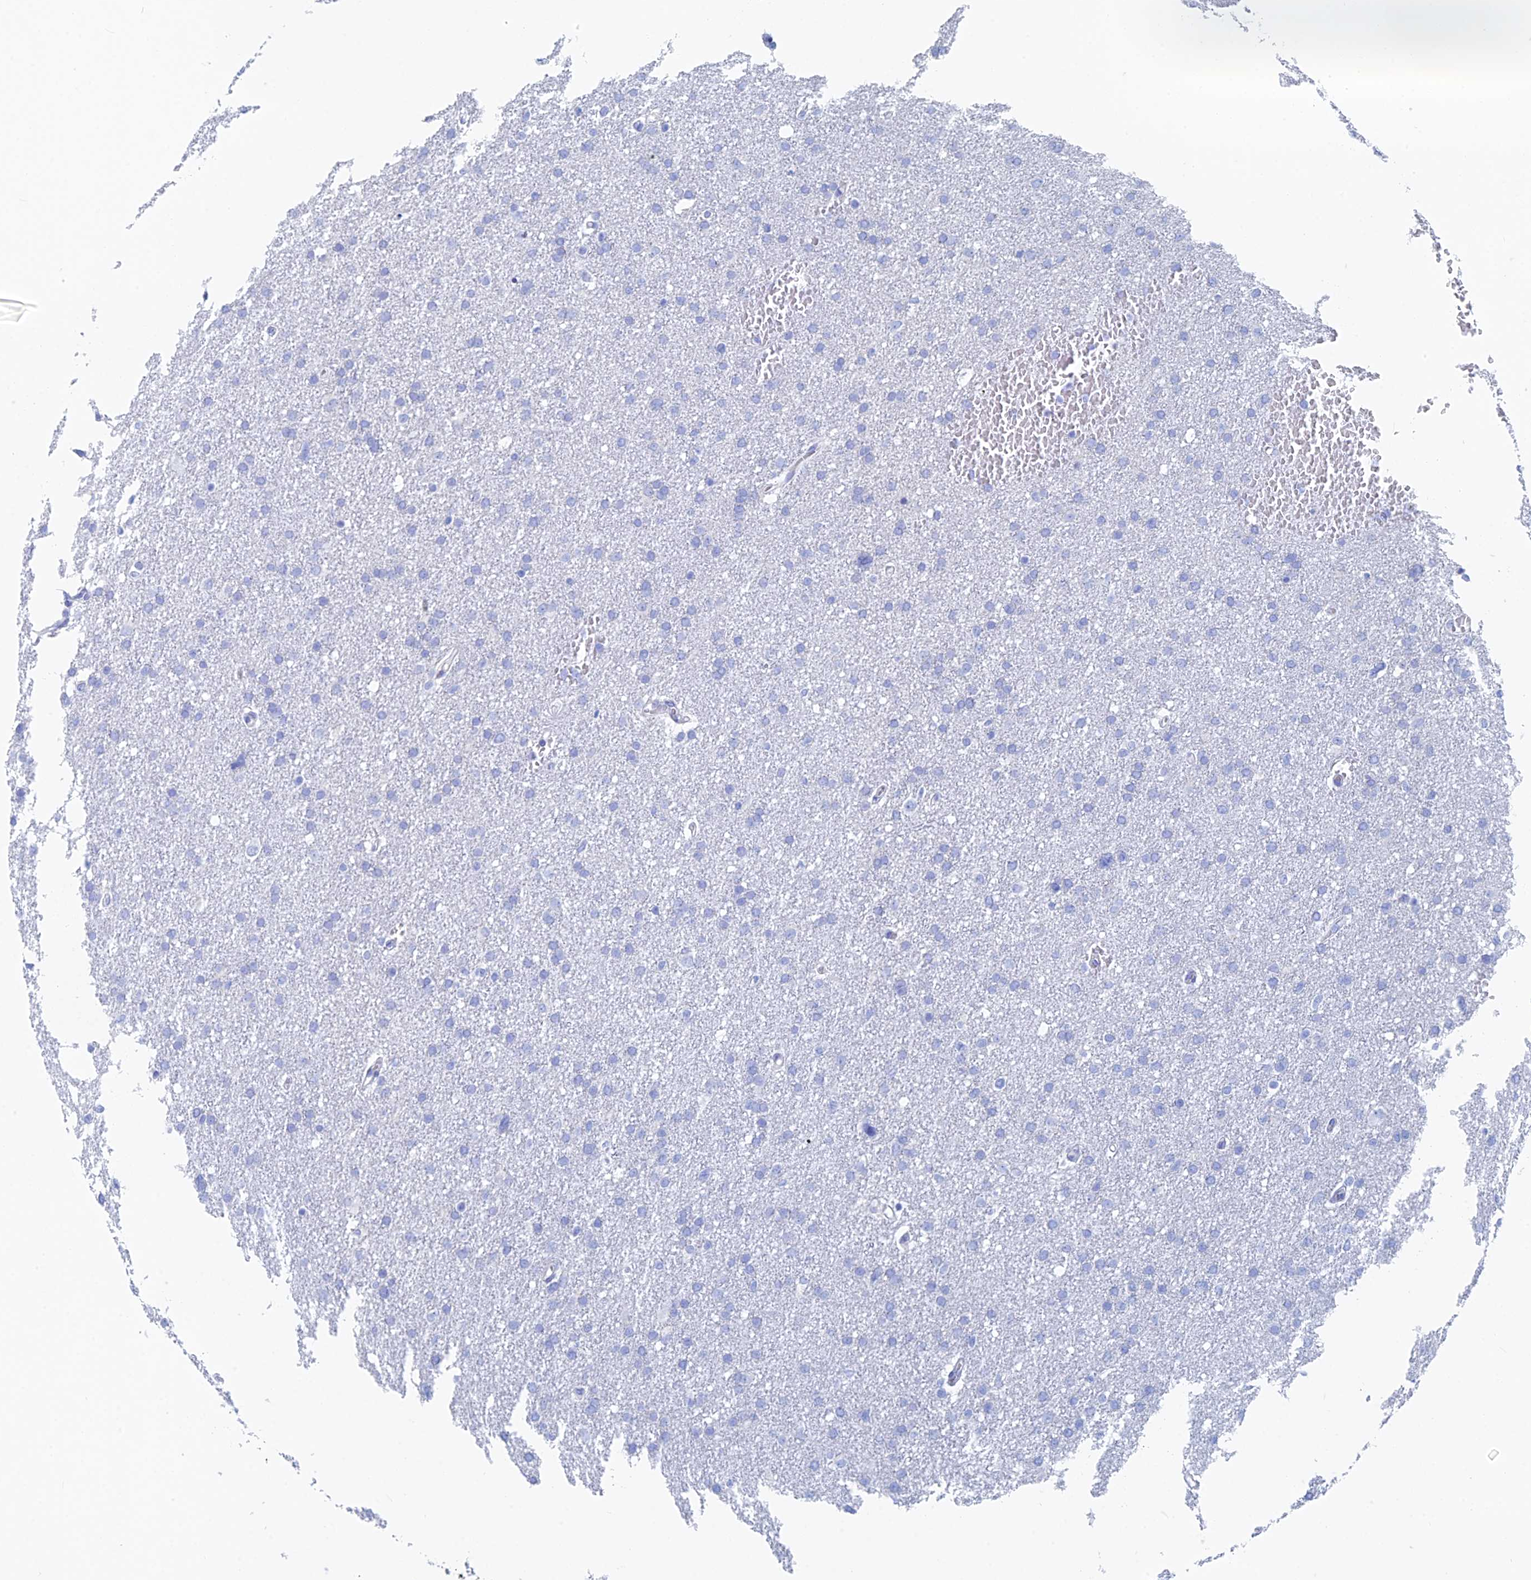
{"staining": {"intensity": "negative", "quantity": "none", "location": "none"}, "tissue": "glioma", "cell_type": "Tumor cells", "image_type": "cancer", "snomed": [{"axis": "morphology", "description": "Glioma, malignant, High grade"}, {"axis": "topography", "description": "Cerebral cortex"}], "caption": "A high-resolution photomicrograph shows immunohistochemistry staining of high-grade glioma (malignant), which displays no significant positivity in tumor cells.", "gene": "KCNK18", "patient": {"sex": "female", "age": 36}}